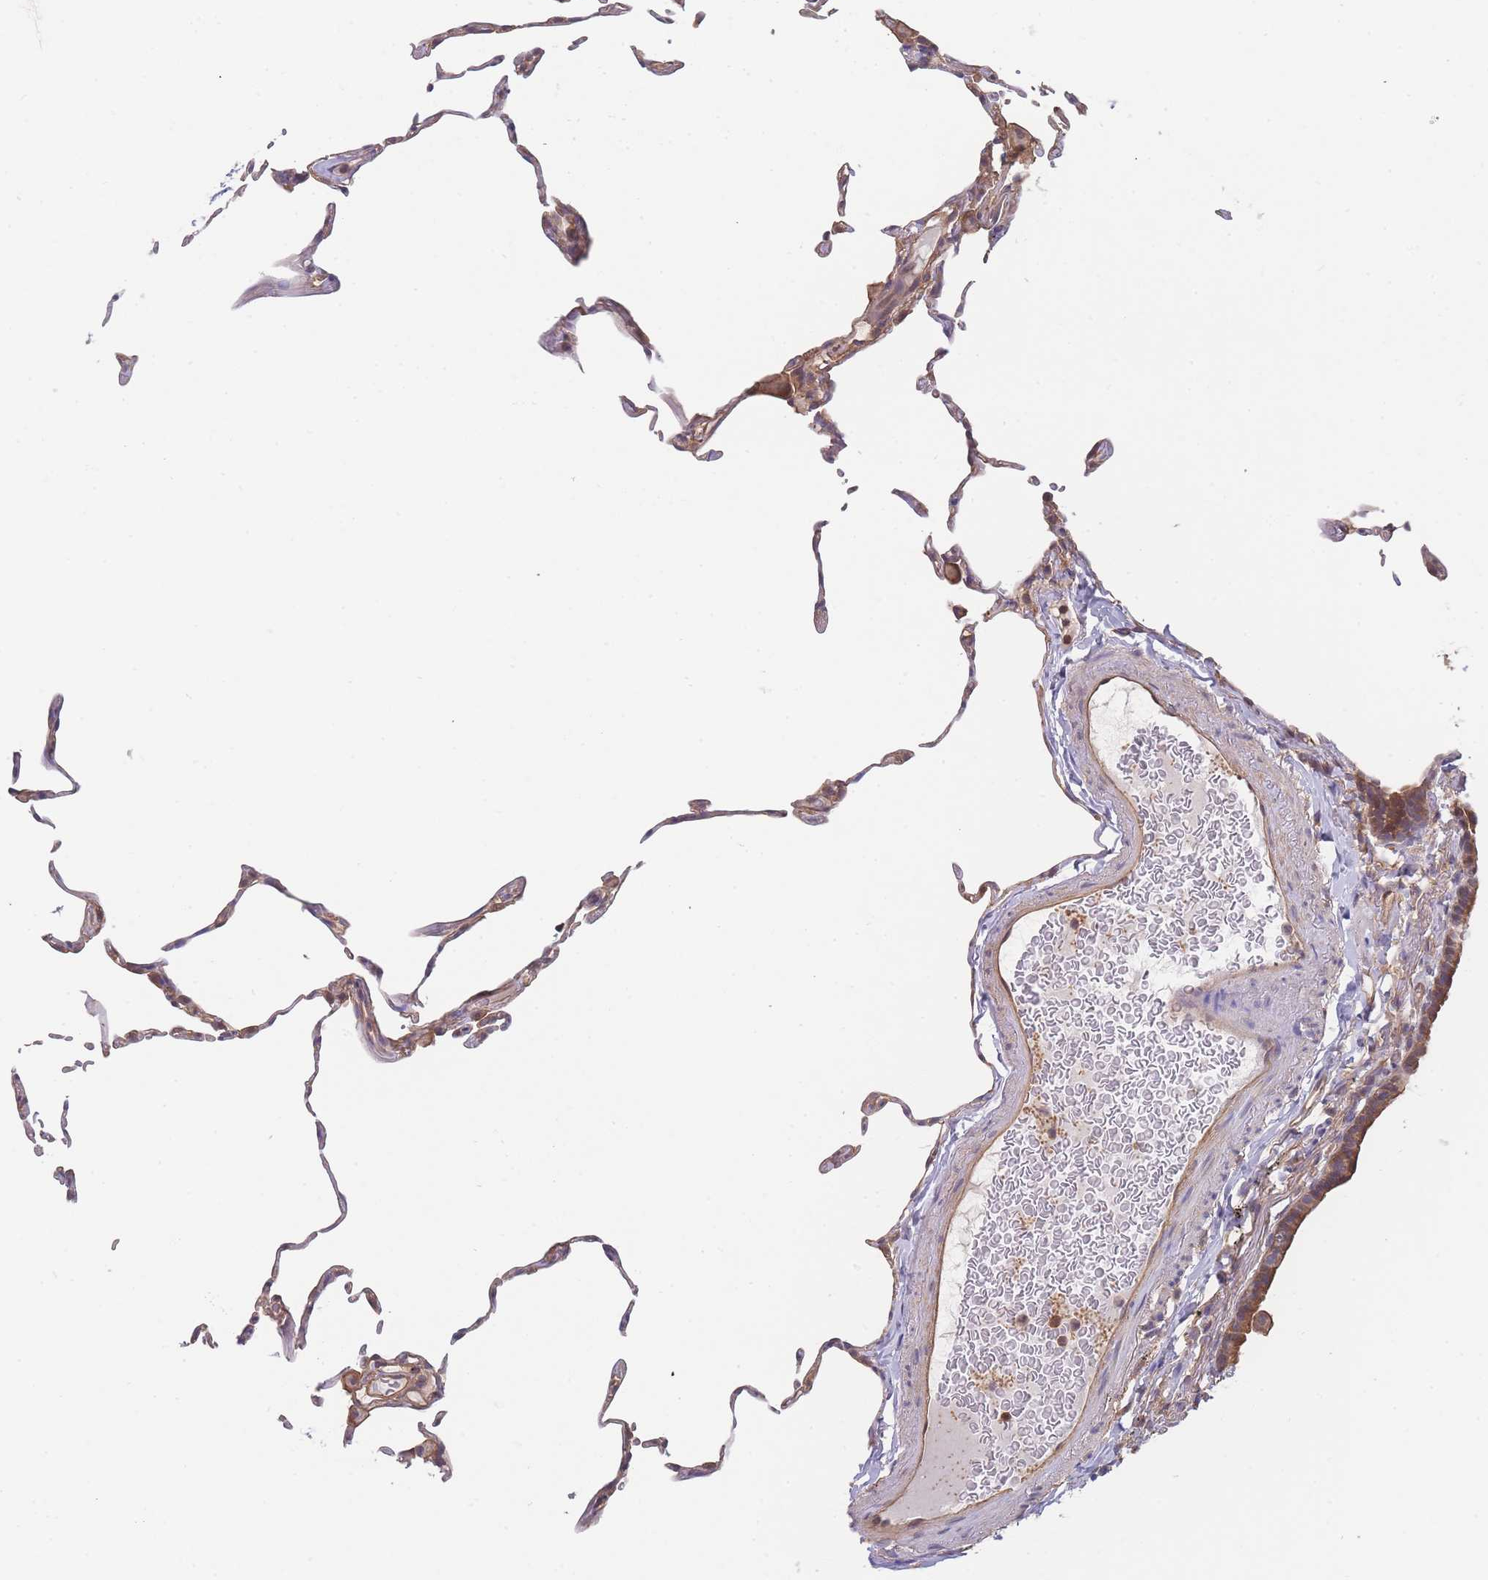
{"staining": {"intensity": "moderate", "quantity": "<25%", "location": "cytoplasmic/membranous"}, "tissue": "lung", "cell_type": "Alveolar cells", "image_type": "normal", "snomed": [{"axis": "morphology", "description": "Normal tissue, NOS"}, {"axis": "topography", "description": "Lung"}], "caption": "Immunohistochemical staining of benign human lung exhibits low levels of moderate cytoplasmic/membranous staining in about <25% of alveolar cells.", "gene": "MRPS18B", "patient": {"sex": "female", "age": 57}}